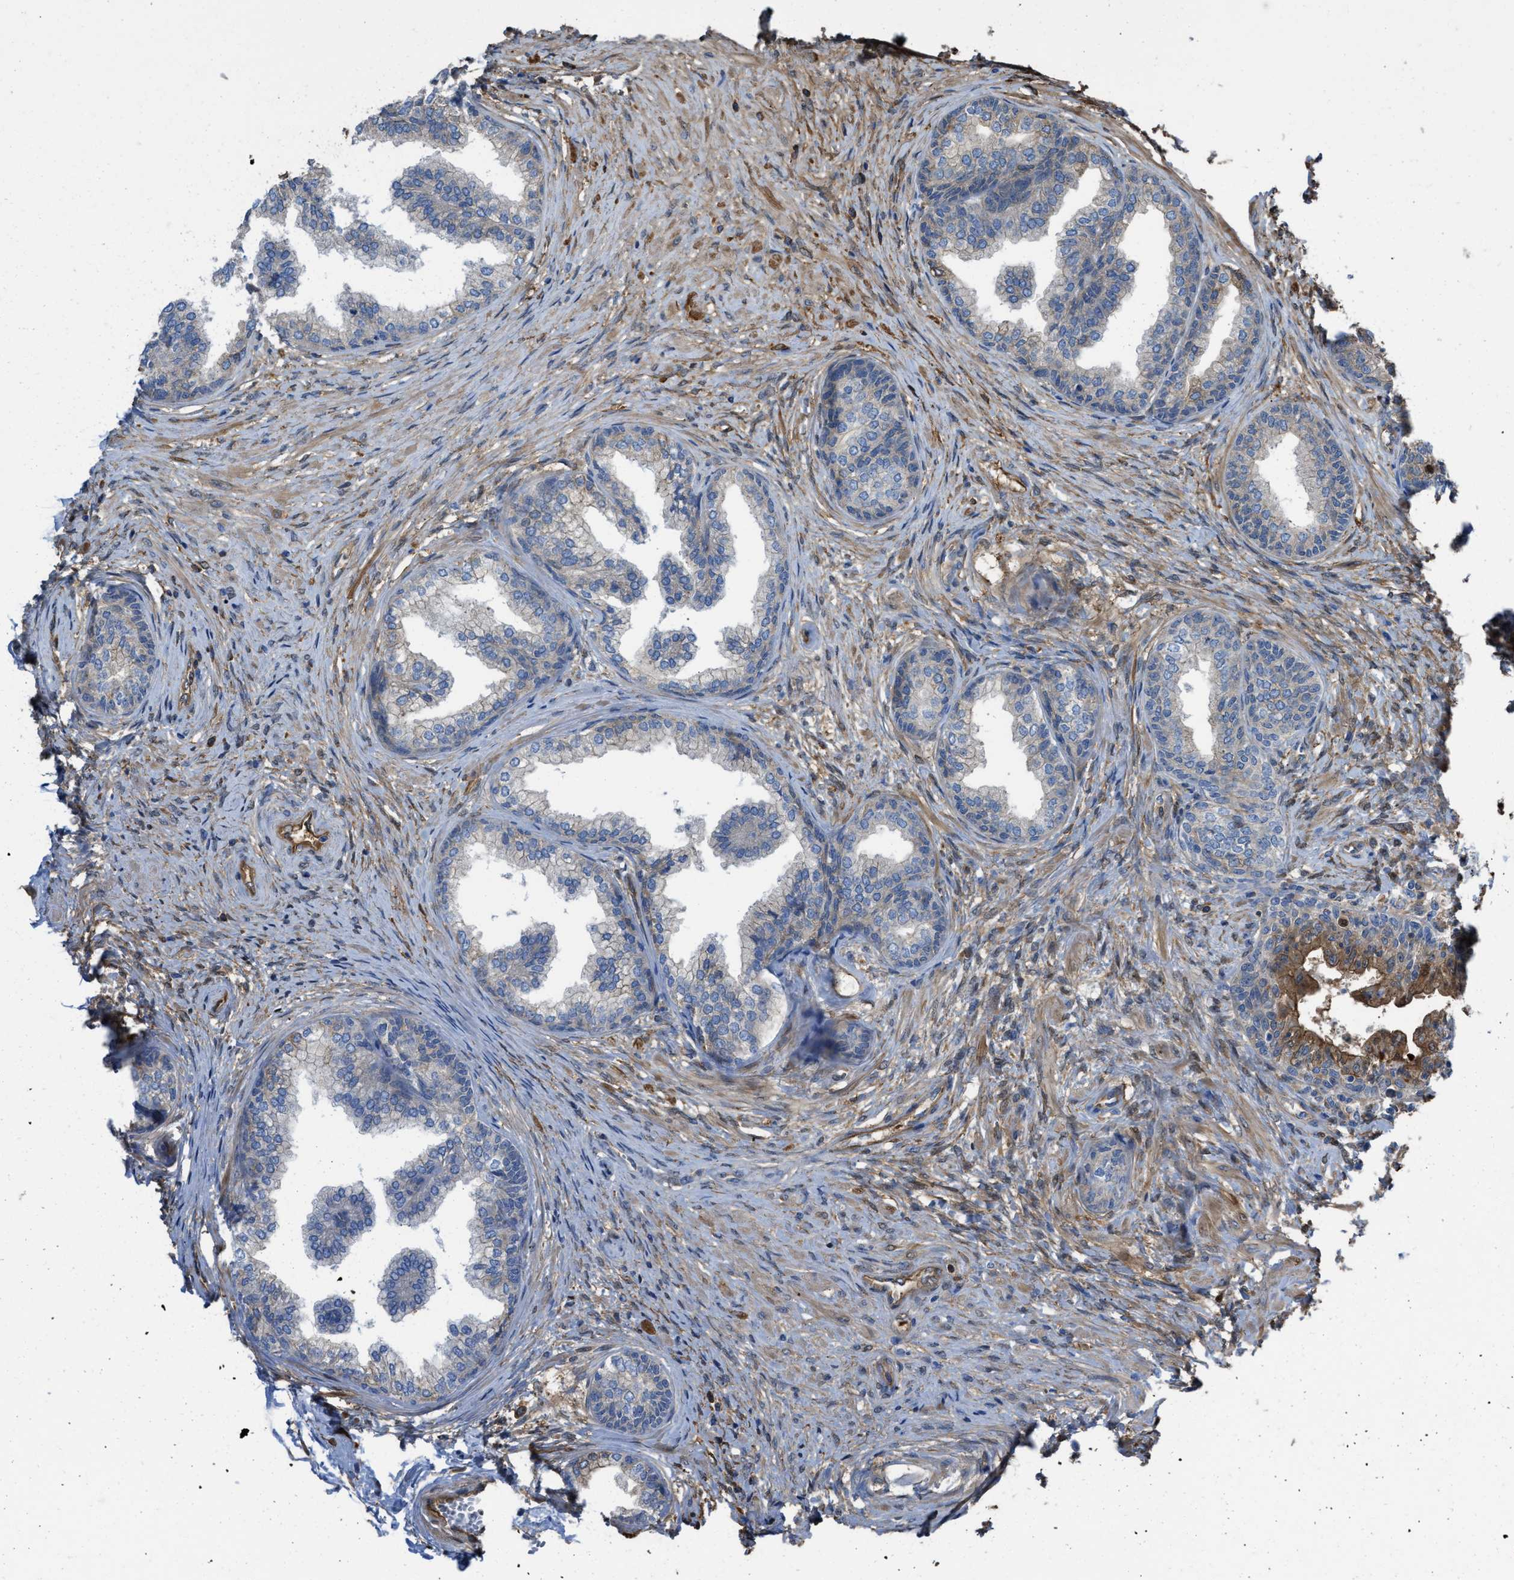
{"staining": {"intensity": "moderate", "quantity": "25%-75%", "location": "cytoplasmic/membranous"}, "tissue": "prostate", "cell_type": "Glandular cells", "image_type": "normal", "snomed": [{"axis": "morphology", "description": "Normal tissue, NOS"}, {"axis": "topography", "description": "Prostate"}], "caption": "Glandular cells reveal moderate cytoplasmic/membranous expression in approximately 25%-75% of cells in unremarkable prostate. The staining is performed using DAB brown chromogen to label protein expression. The nuclei are counter-stained blue using hematoxylin.", "gene": "TRIOBP", "patient": {"sex": "male", "age": 76}}